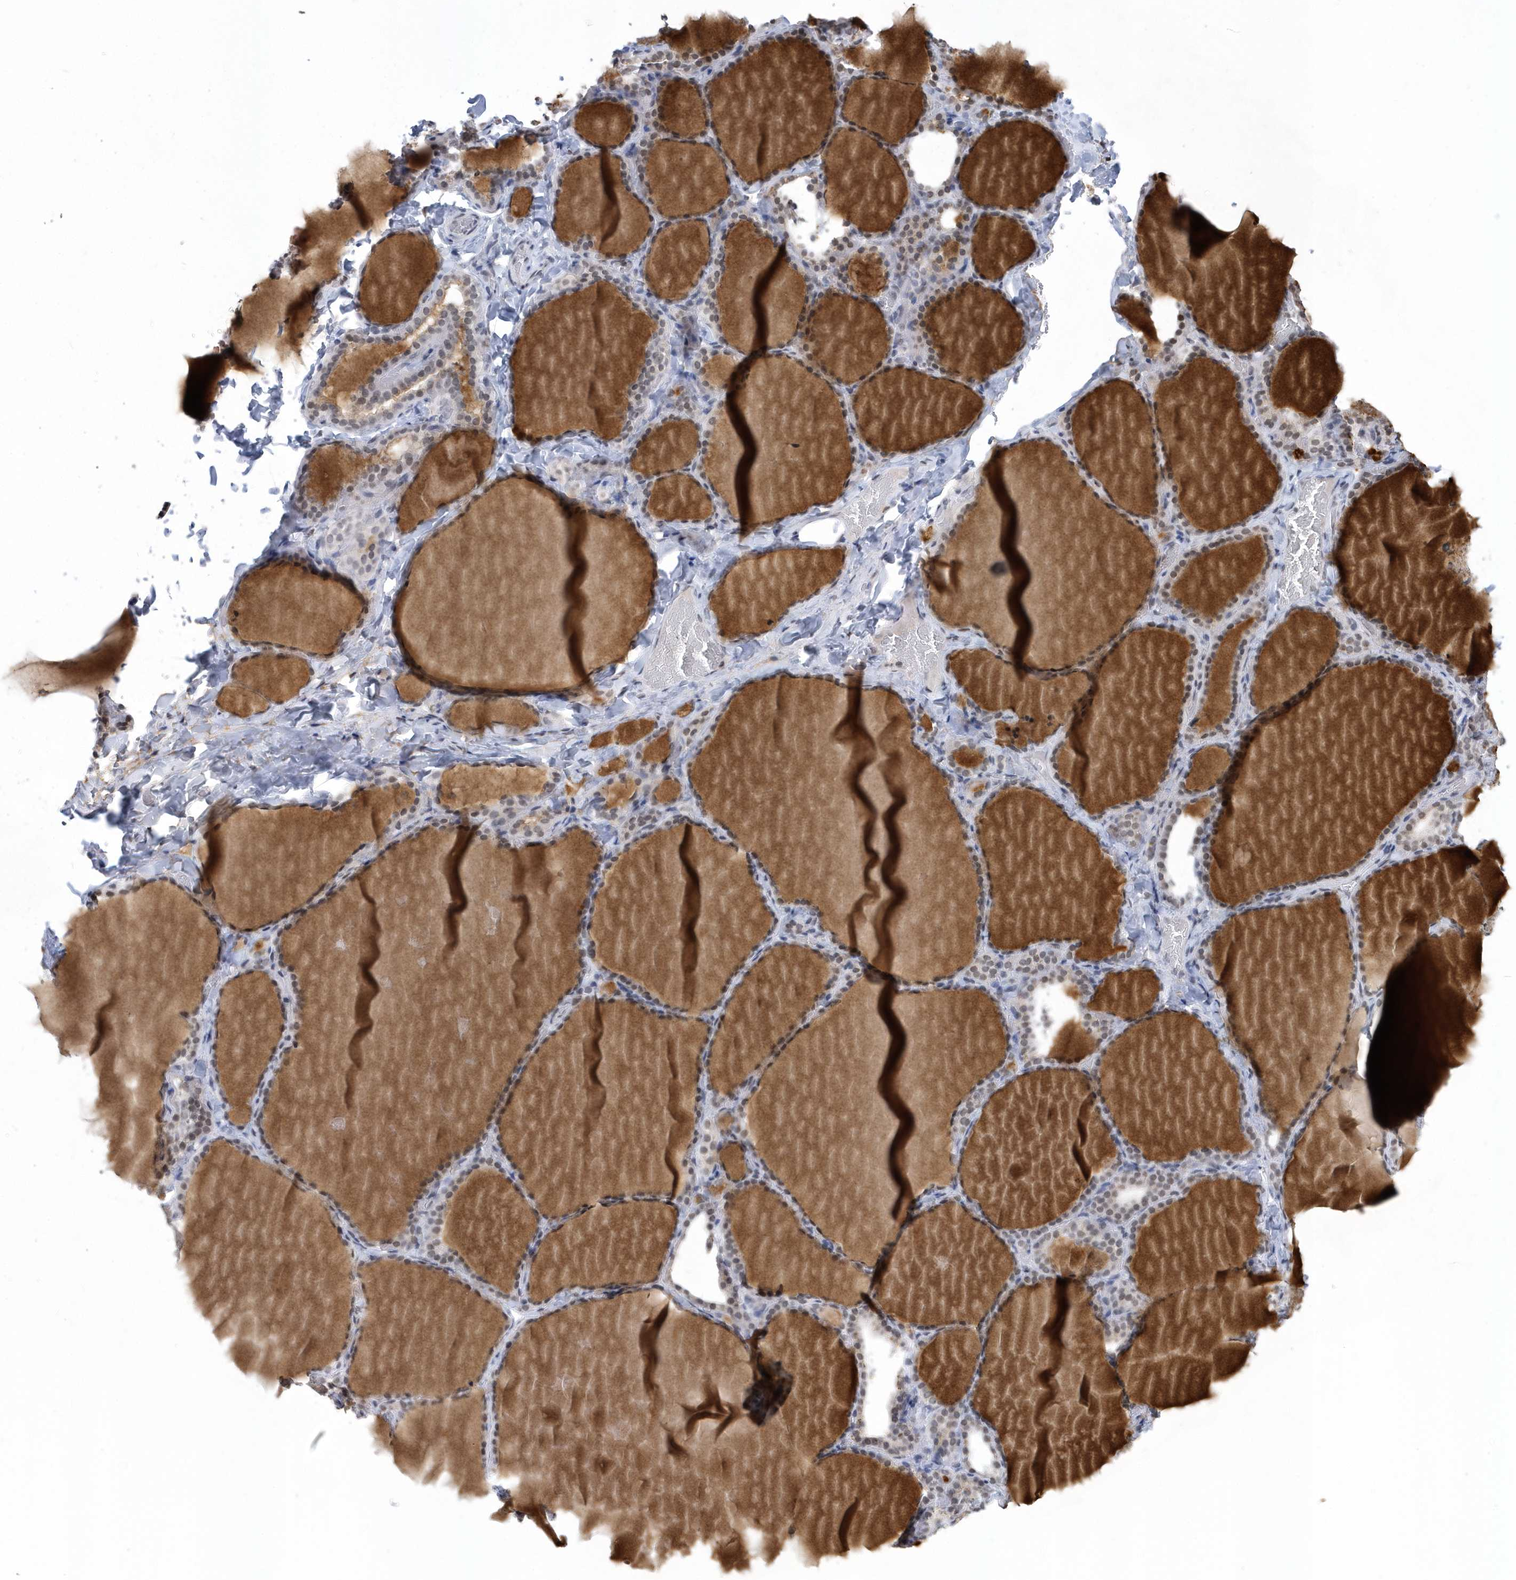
{"staining": {"intensity": "moderate", "quantity": "25%-75%", "location": "cytoplasmic/membranous"}, "tissue": "thyroid gland", "cell_type": "Glandular cells", "image_type": "normal", "snomed": [{"axis": "morphology", "description": "Normal tissue, NOS"}, {"axis": "topography", "description": "Thyroid gland"}], "caption": "Immunohistochemical staining of benign human thyroid gland exhibits medium levels of moderate cytoplasmic/membranous staining in about 25%-75% of glandular cells.", "gene": "VWA5B2", "patient": {"sex": "female", "age": 22}}